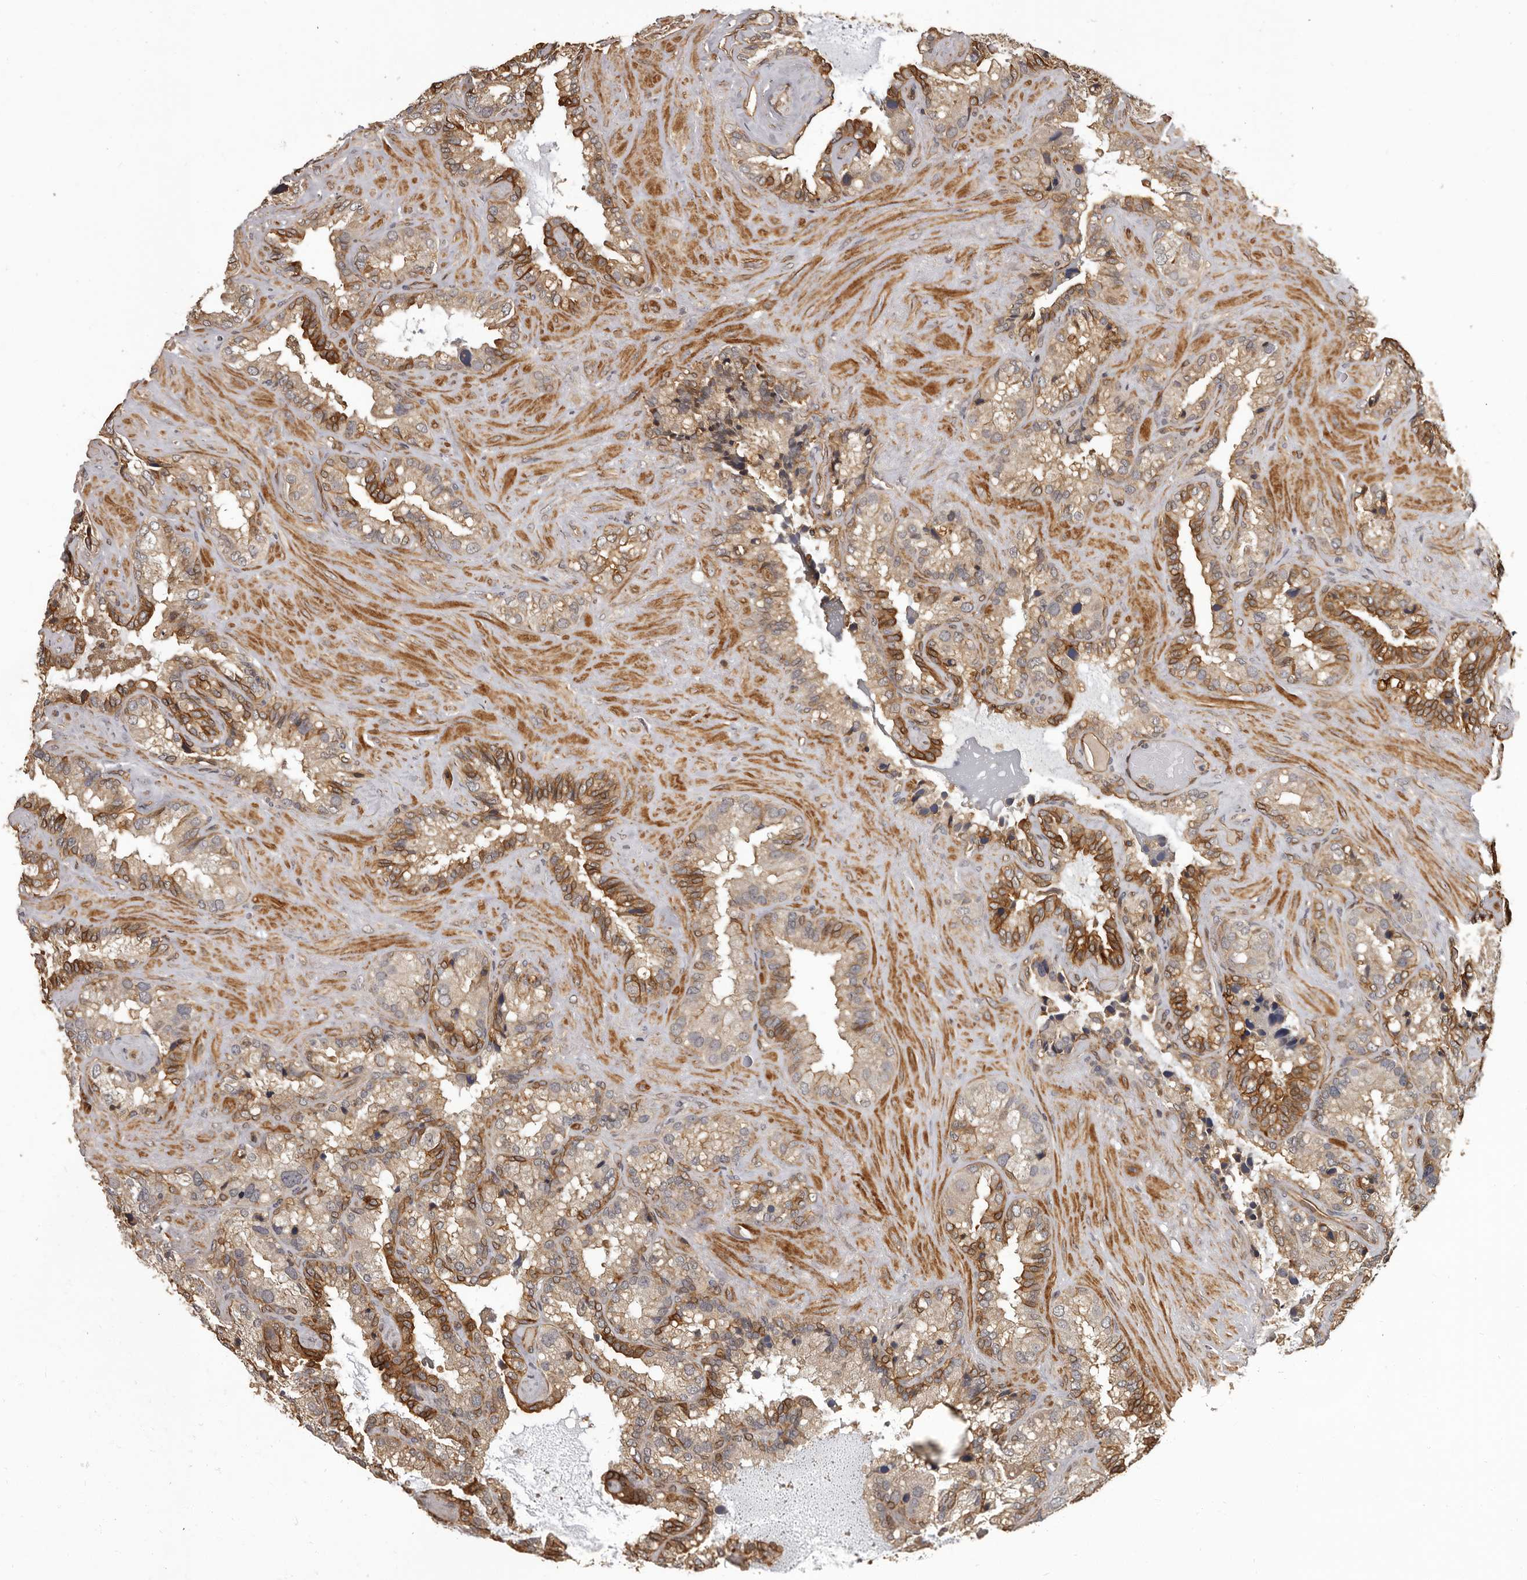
{"staining": {"intensity": "moderate", "quantity": ">75%", "location": "cytoplasmic/membranous"}, "tissue": "seminal vesicle", "cell_type": "Glandular cells", "image_type": "normal", "snomed": [{"axis": "morphology", "description": "Normal tissue, NOS"}, {"axis": "topography", "description": "Prostate"}, {"axis": "topography", "description": "Seminal veicle"}], "caption": "This is a photomicrograph of IHC staining of unremarkable seminal vesicle, which shows moderate expression in the cytoplasmic/membranous of glandular cells.", "gene": "SLITRK6", "patient": {"sex": "male", "age": 68}}